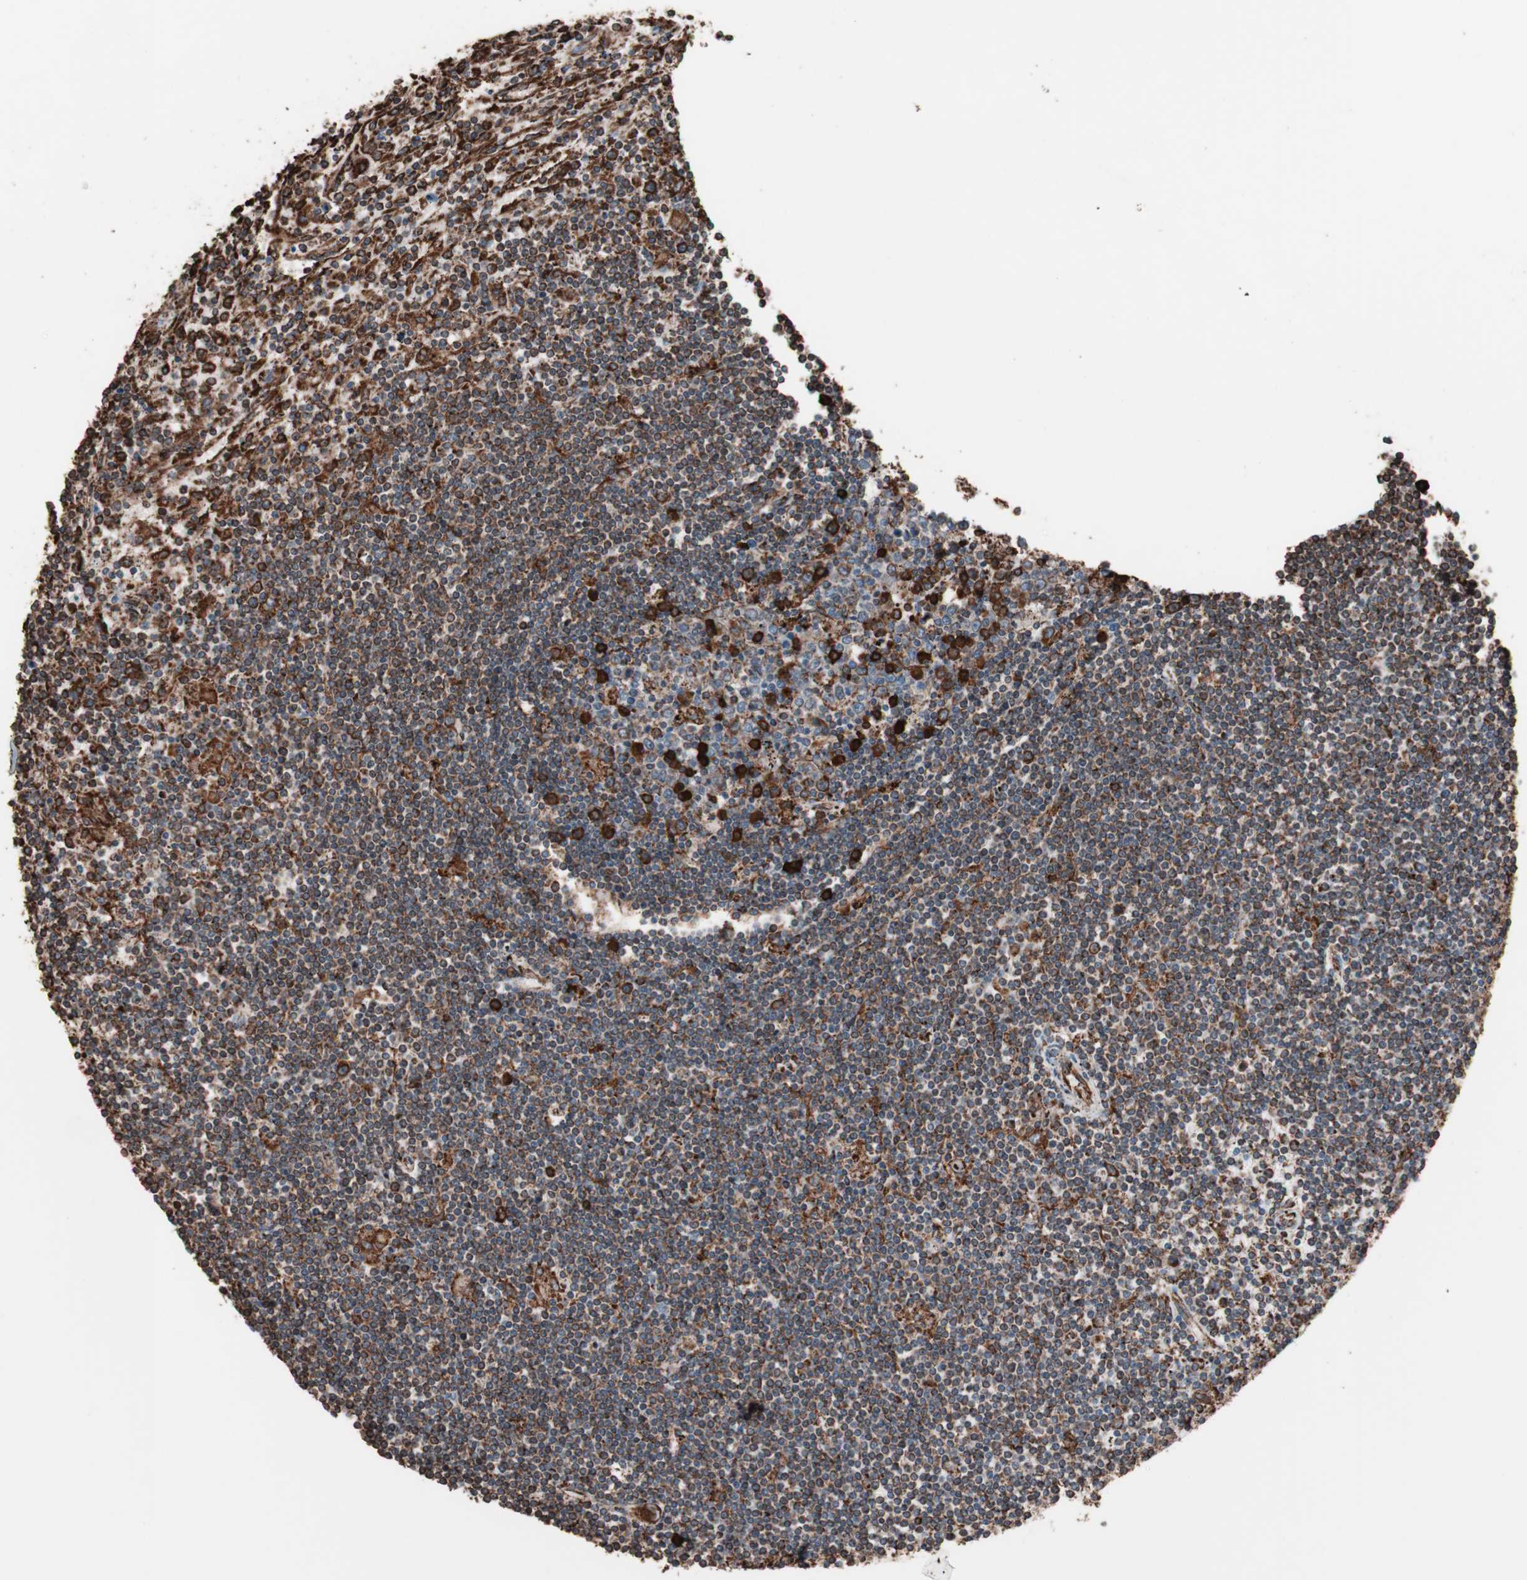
{"staining": {"intensity": "strong", "quantity": ">75%", "location": "cytoplasmic/membranous"}, "tissue": "lymphoma", "cell_type": "Tumor cells", "image_type": "cancer", "snomed": [{"axis": "morphology", "description": "Malignant lymphoma, non-Hodgkin's type, Low grade"}, {"axis": "topography", "description": "Spleen"}], "caption": "Immunohistochemistry (IHC) staining of lymphoma, which exhibits high levels of strong cytoplasmic/membranous staining in approximately >75% of tumor cells indicating strong cytoplasmic/membranous protein expression. The staining was performed using DAB (3,3'-diaminobenzidine) (brown) for protein detection and nuclei were counterstained in hematoxylin (blue).", "gene": "HSP90B1", "patient": {"sex": "male", "age": 76}}